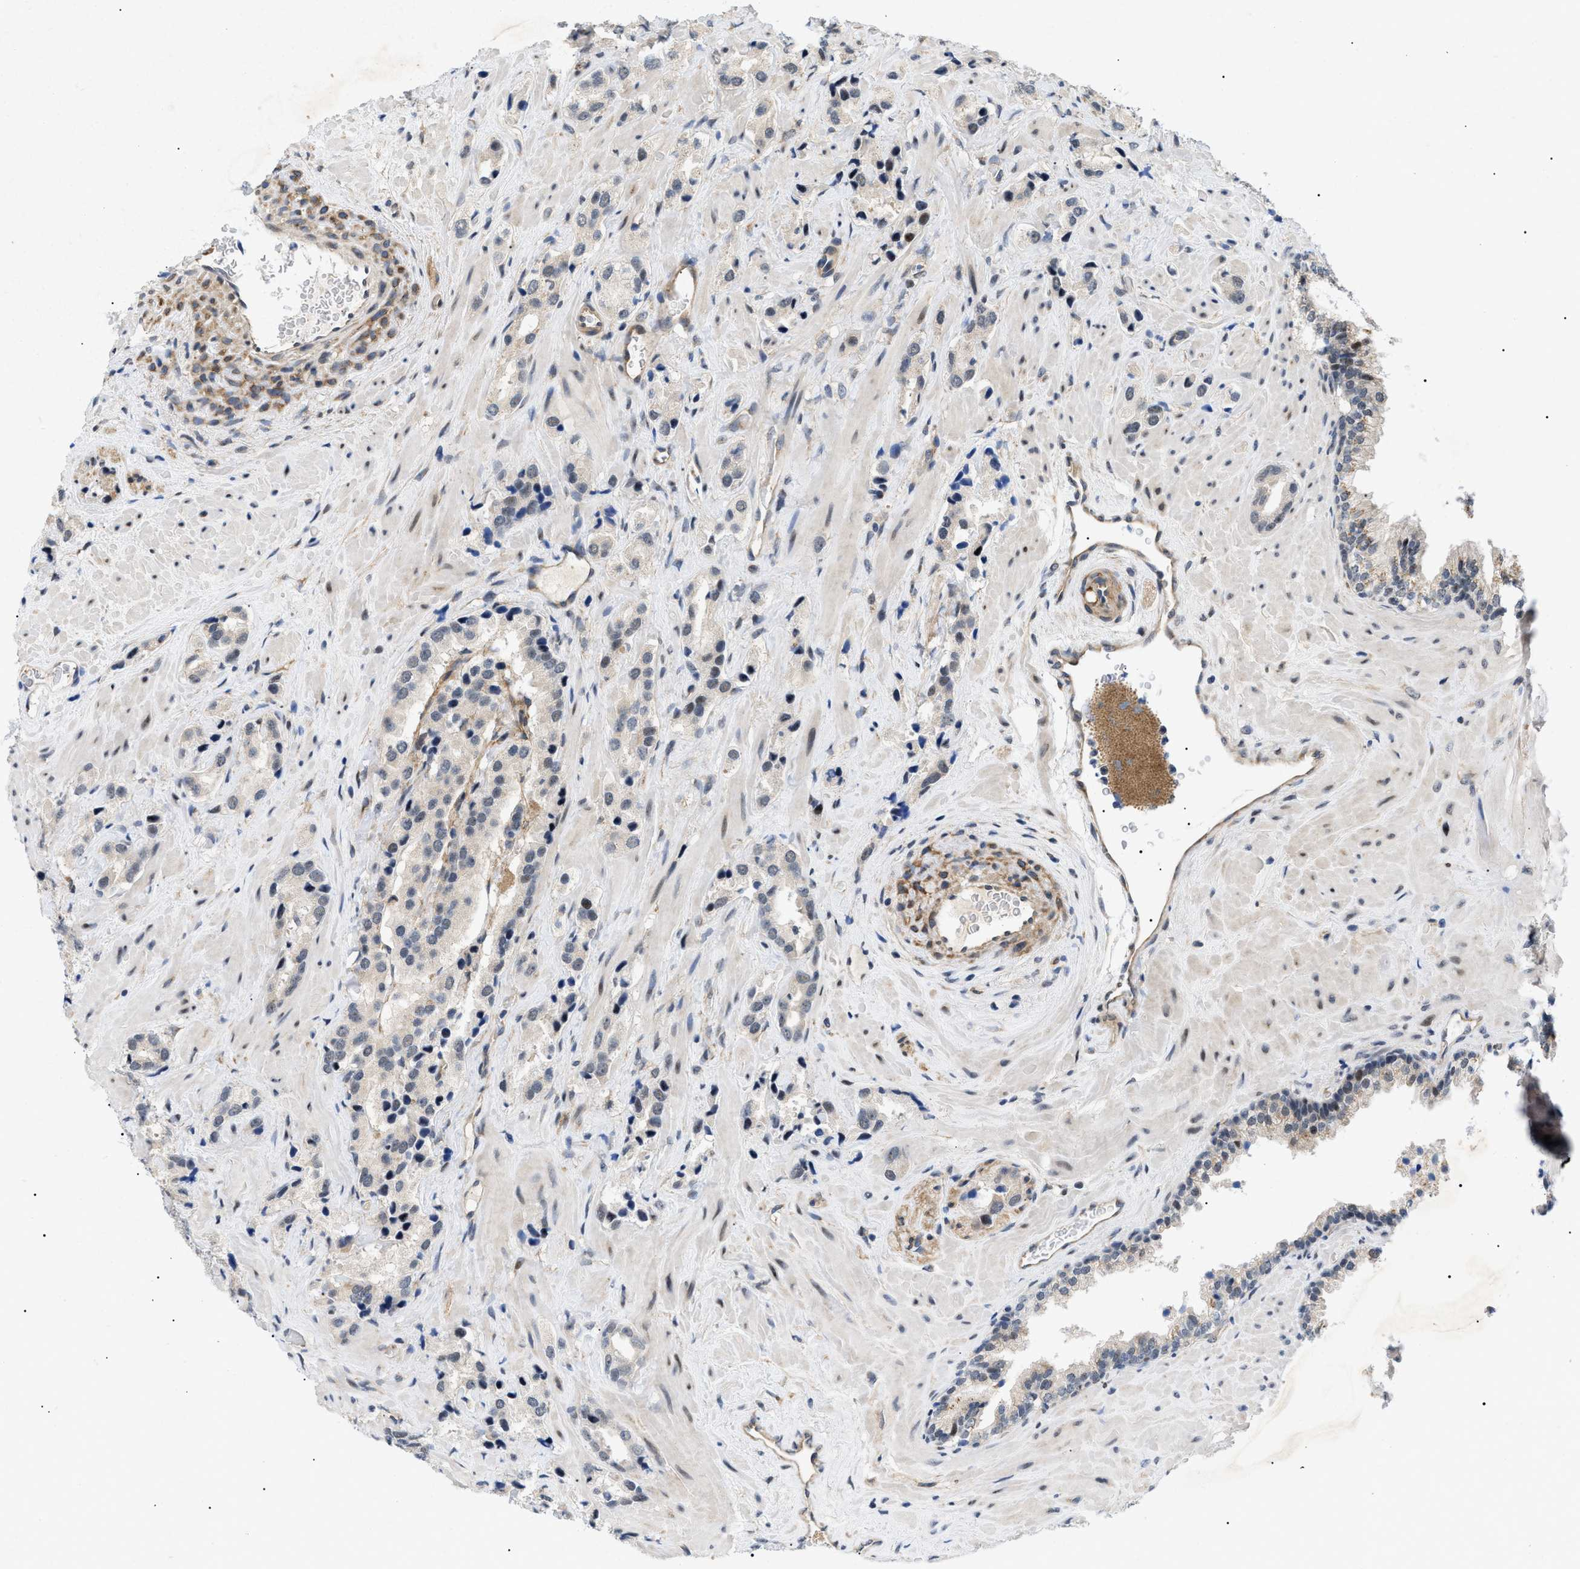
{"staining": {"intensity": "negative", "quantity": "none", "location": "none"}, "tissue": "prostate cancer", "cell_type": "Tumor cells", "image_type": "cancer", "snomed": [{"axis": "morphology", "description": "Adenocarcinoma, High grade"}, {"axis": "topography", "description": "Prostate"}], "caption": "Prostate cancer was stained to show a protein in brown. There is no significant expression in tumor cells.", "gene": "GARRE1", "patient": {"sex": "male", "age": 64}}